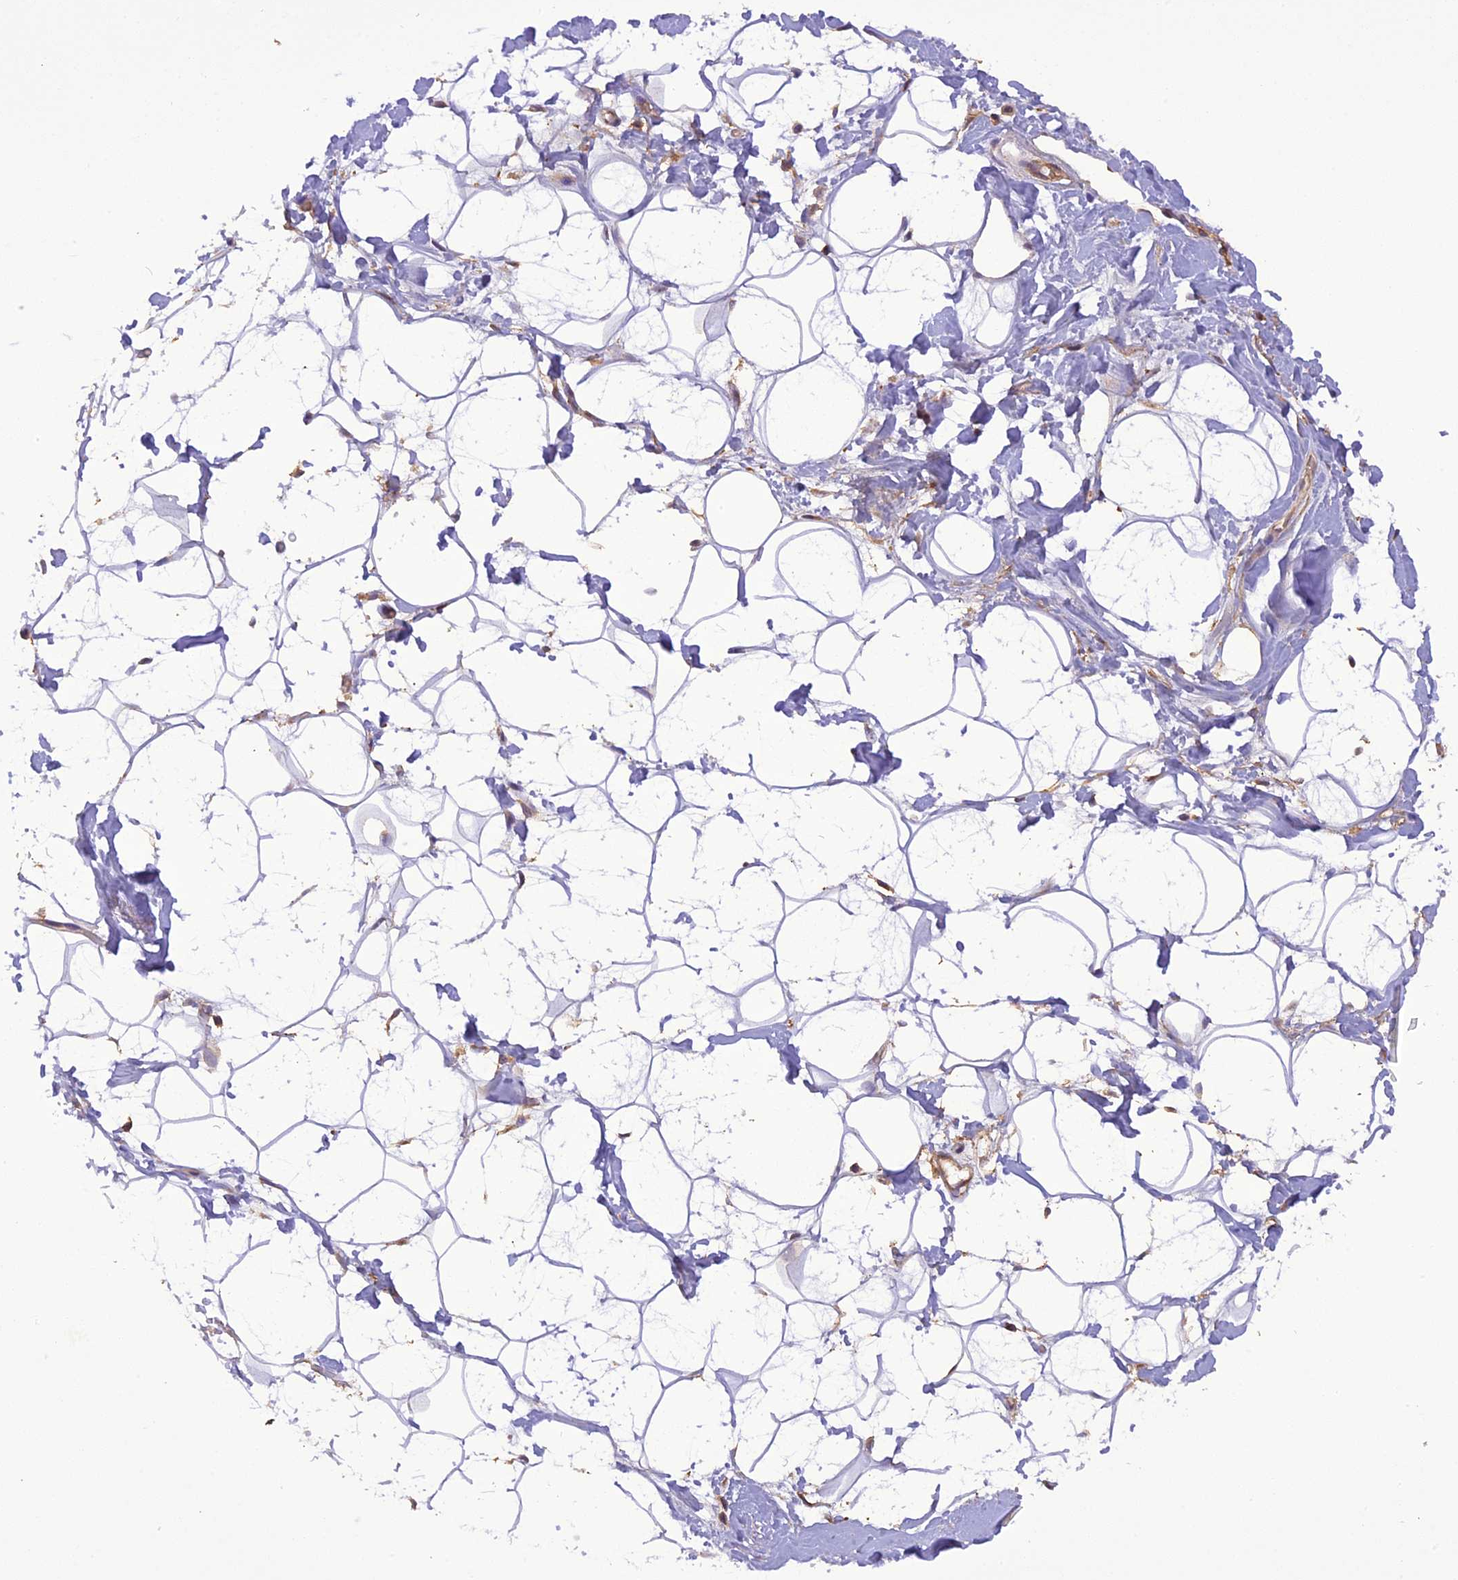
{"staining": {"intensity": "negative", "quantity": "none", "location": "none"}, "tissue": "adipose tissue", "cell_type": "Adipocytes", "image_type": "normal", "snomed": [{"axis": "morphology", "description": "Normal tissue, NOS"}, {"axis": "topography", "description": "Breast"}], "caption": "There is no significant staining in adipocytes of adipose tissue. (DAB (3,3'-diaminobenzidine) immunohistochemistry visualized using brightfield microscopy, high magnification).", "gene": "STOML1", "patient": {"sex": "female", "age": 26}}